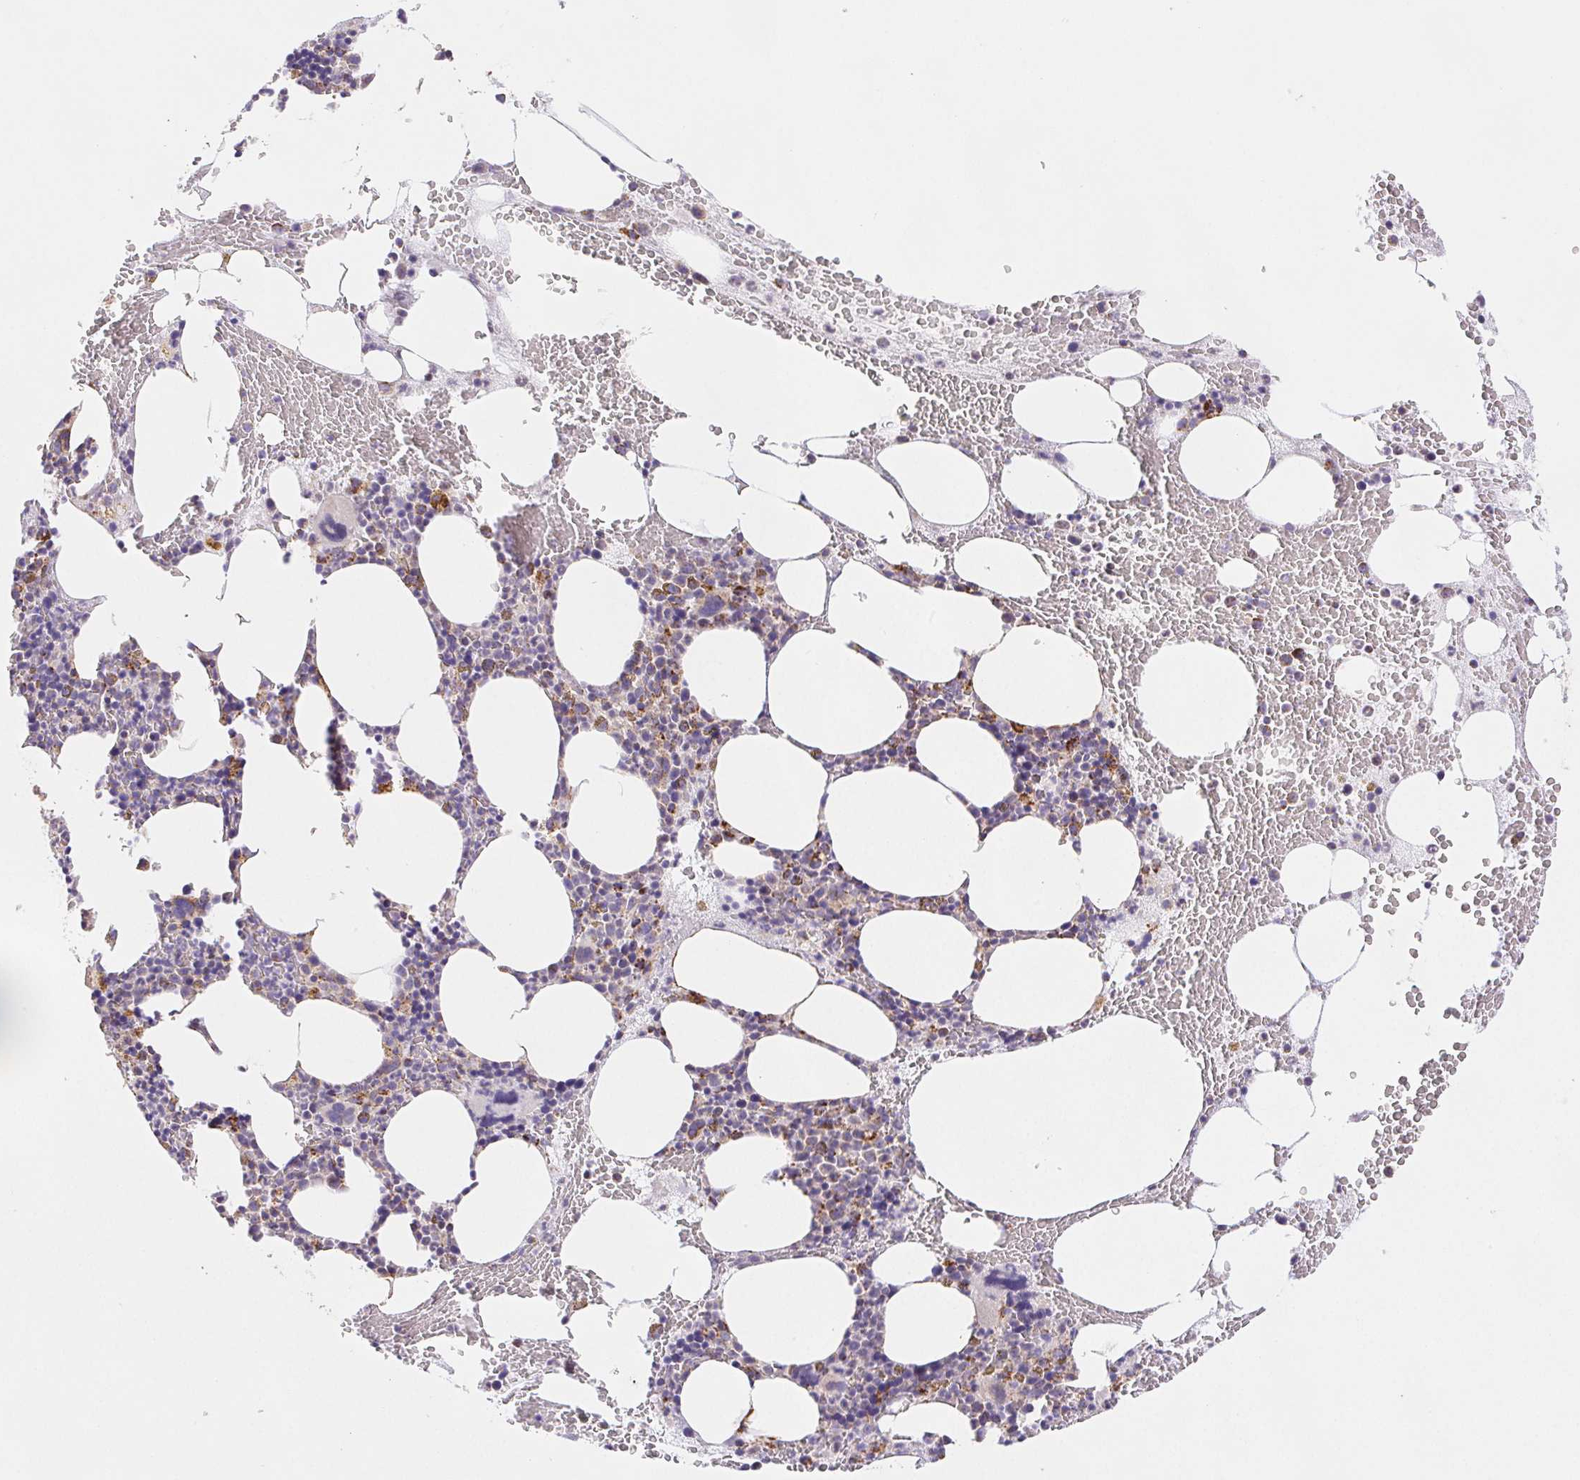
{"staining": {"intensity": "moderate", "quantity": "<25%", "location": "cytoplasmic/membranous"}, "tissue": "bone marrow", "cell_type": "Hematopoietic cells", "image_type": "normal", "snomed": [{"axis": "morphology", "description": "Normal tissue, NOS"}, {"axis": "topography", "description": "Bone marrow"}], "caption": "Approximately <25% of hematopoietic cells in normal bone marrow display moderate cytoplasmic/membranous protein expression as visualized by brown immunohistochemical staining.", "gene": "NIPSNAP2", "patient": {"sex": "male", "age": 89}}